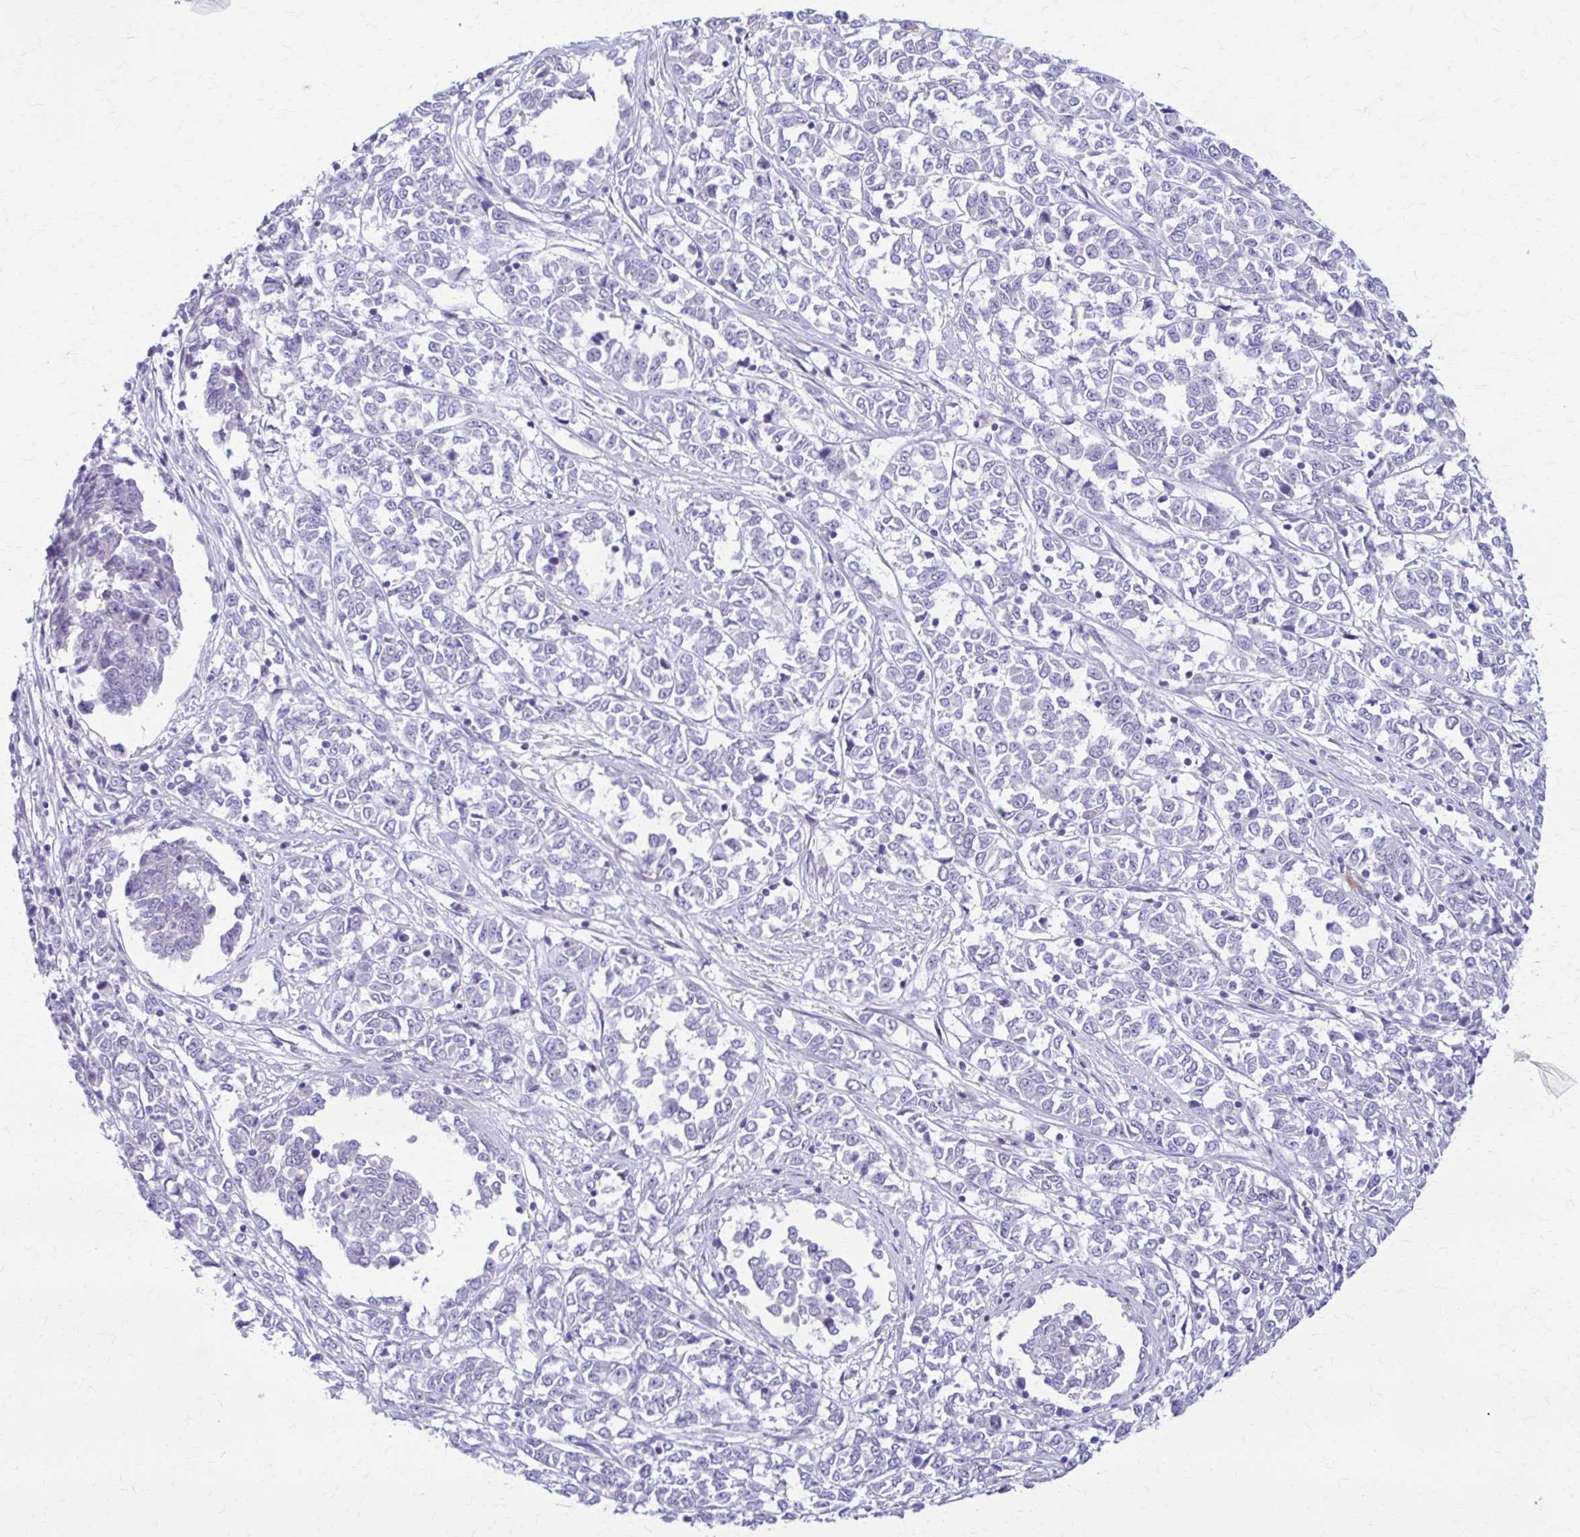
{"staining": {"intensity": "negative", "quantity": "none", "location": "none"}, "tissue": "melanoma", "cell_type": "Tumor cells", "image_type": "cancer", "snomed": [{"axis": "morphology", "description": "Malignant melanoma, NOS"}, {"axis": "topography", "description": "Skin"}], "caption": "Protein analysis of melanoma displays no significant positivity in tumor cells. The staining was performed using DAB to visualize the protein expression in brown, while the nuclei were stained in blue with hematoxylin (Magnification: 20x).", "gene": "DSP", "patient": {"sex": "female", "age": 72}}